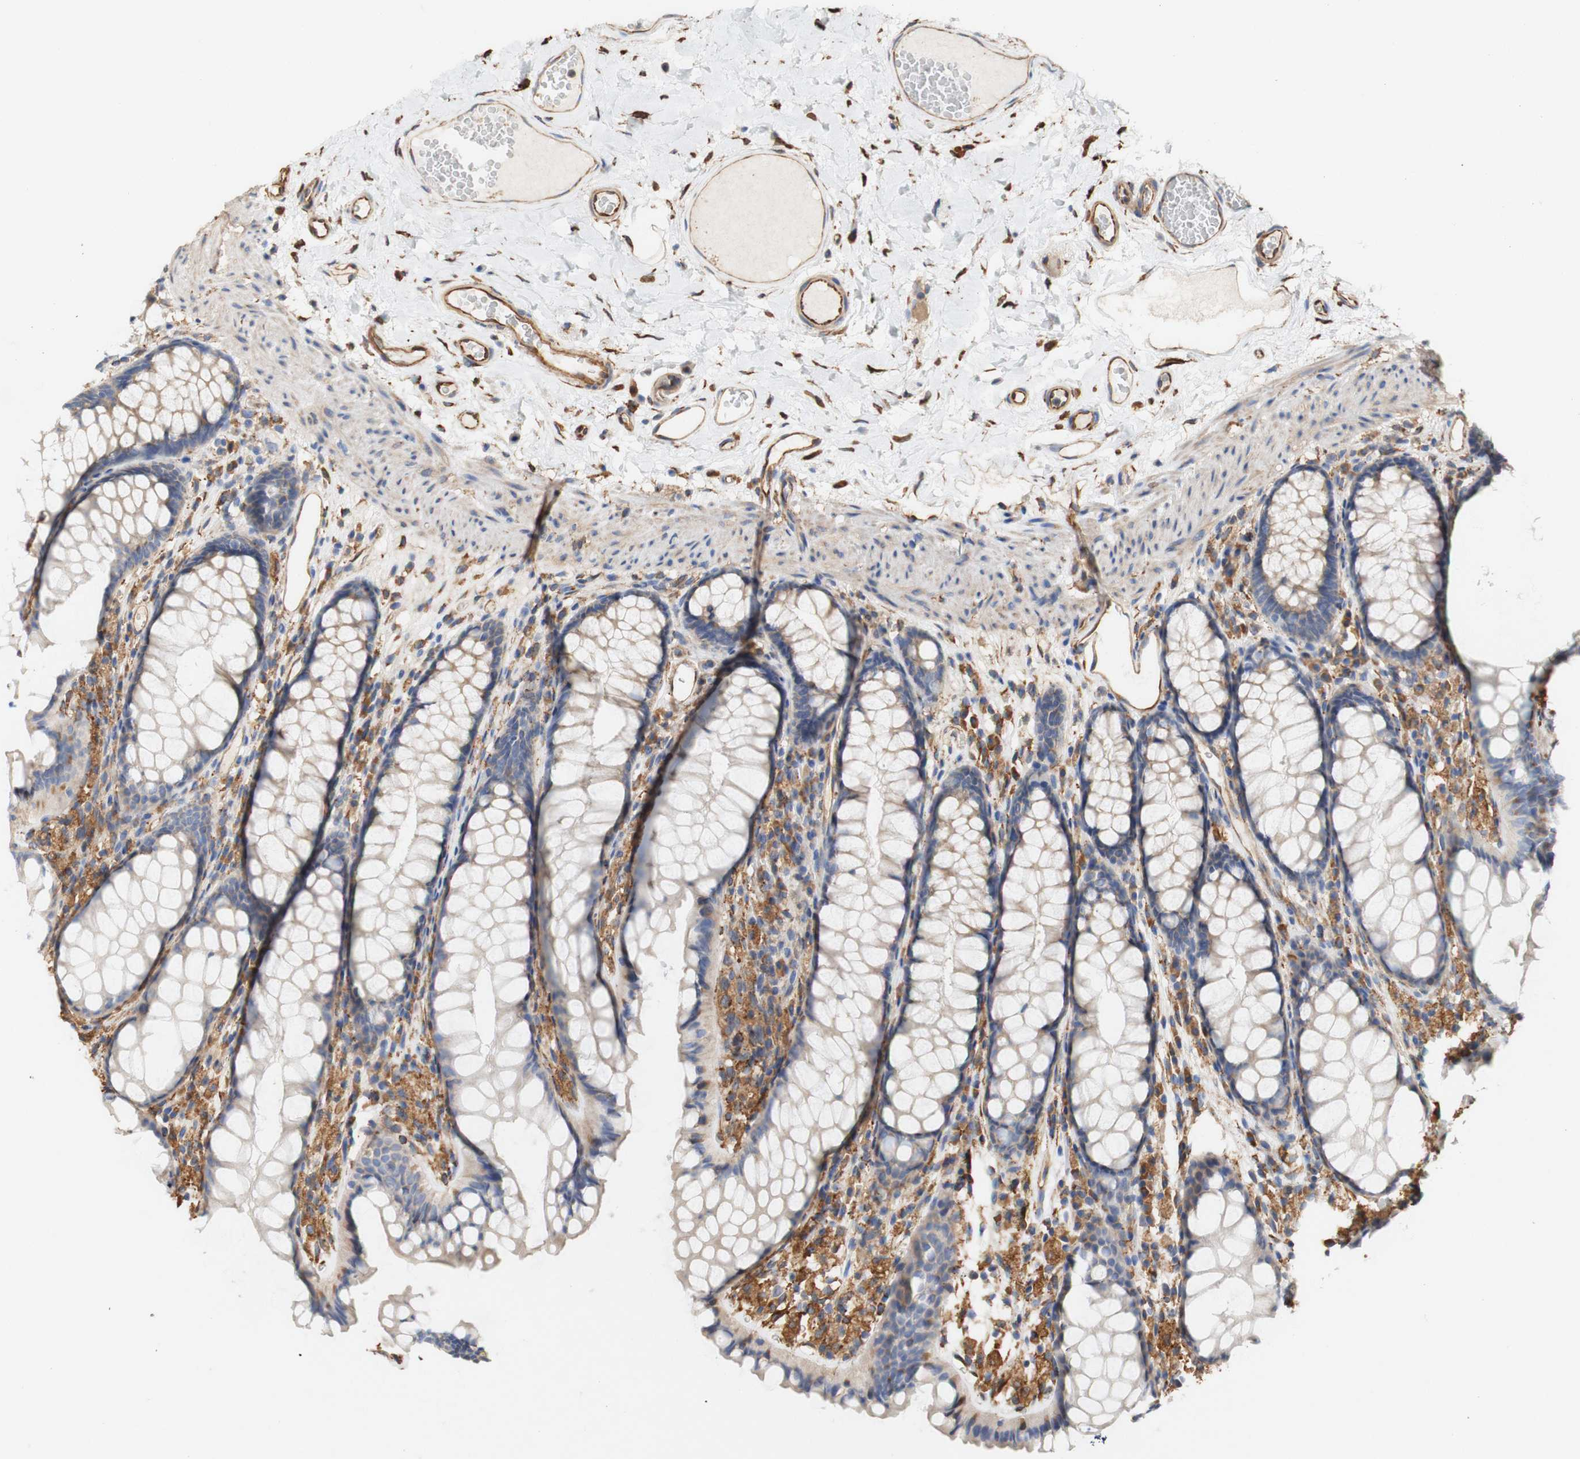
{"staining": {"intensity": "moderate", "quantity": ">75%", "location": "cytoplasmic/membranous"}, "tissue": "colon", "cell_type": "Endothelial cells", "image_type": "normal", "snomed": [{"axis": "morphology", "description": "Normal tissue, NOS"}, {"axis": "topography", "description": "Colon"}], "caption": "Endothelial cells demonstrate moderate cytoplasmic/membranous positivity in about >75% of cells in unremarkable colon.", "gene": "EIF2AK4", "patient": {"sex": "female", "age": 55}}